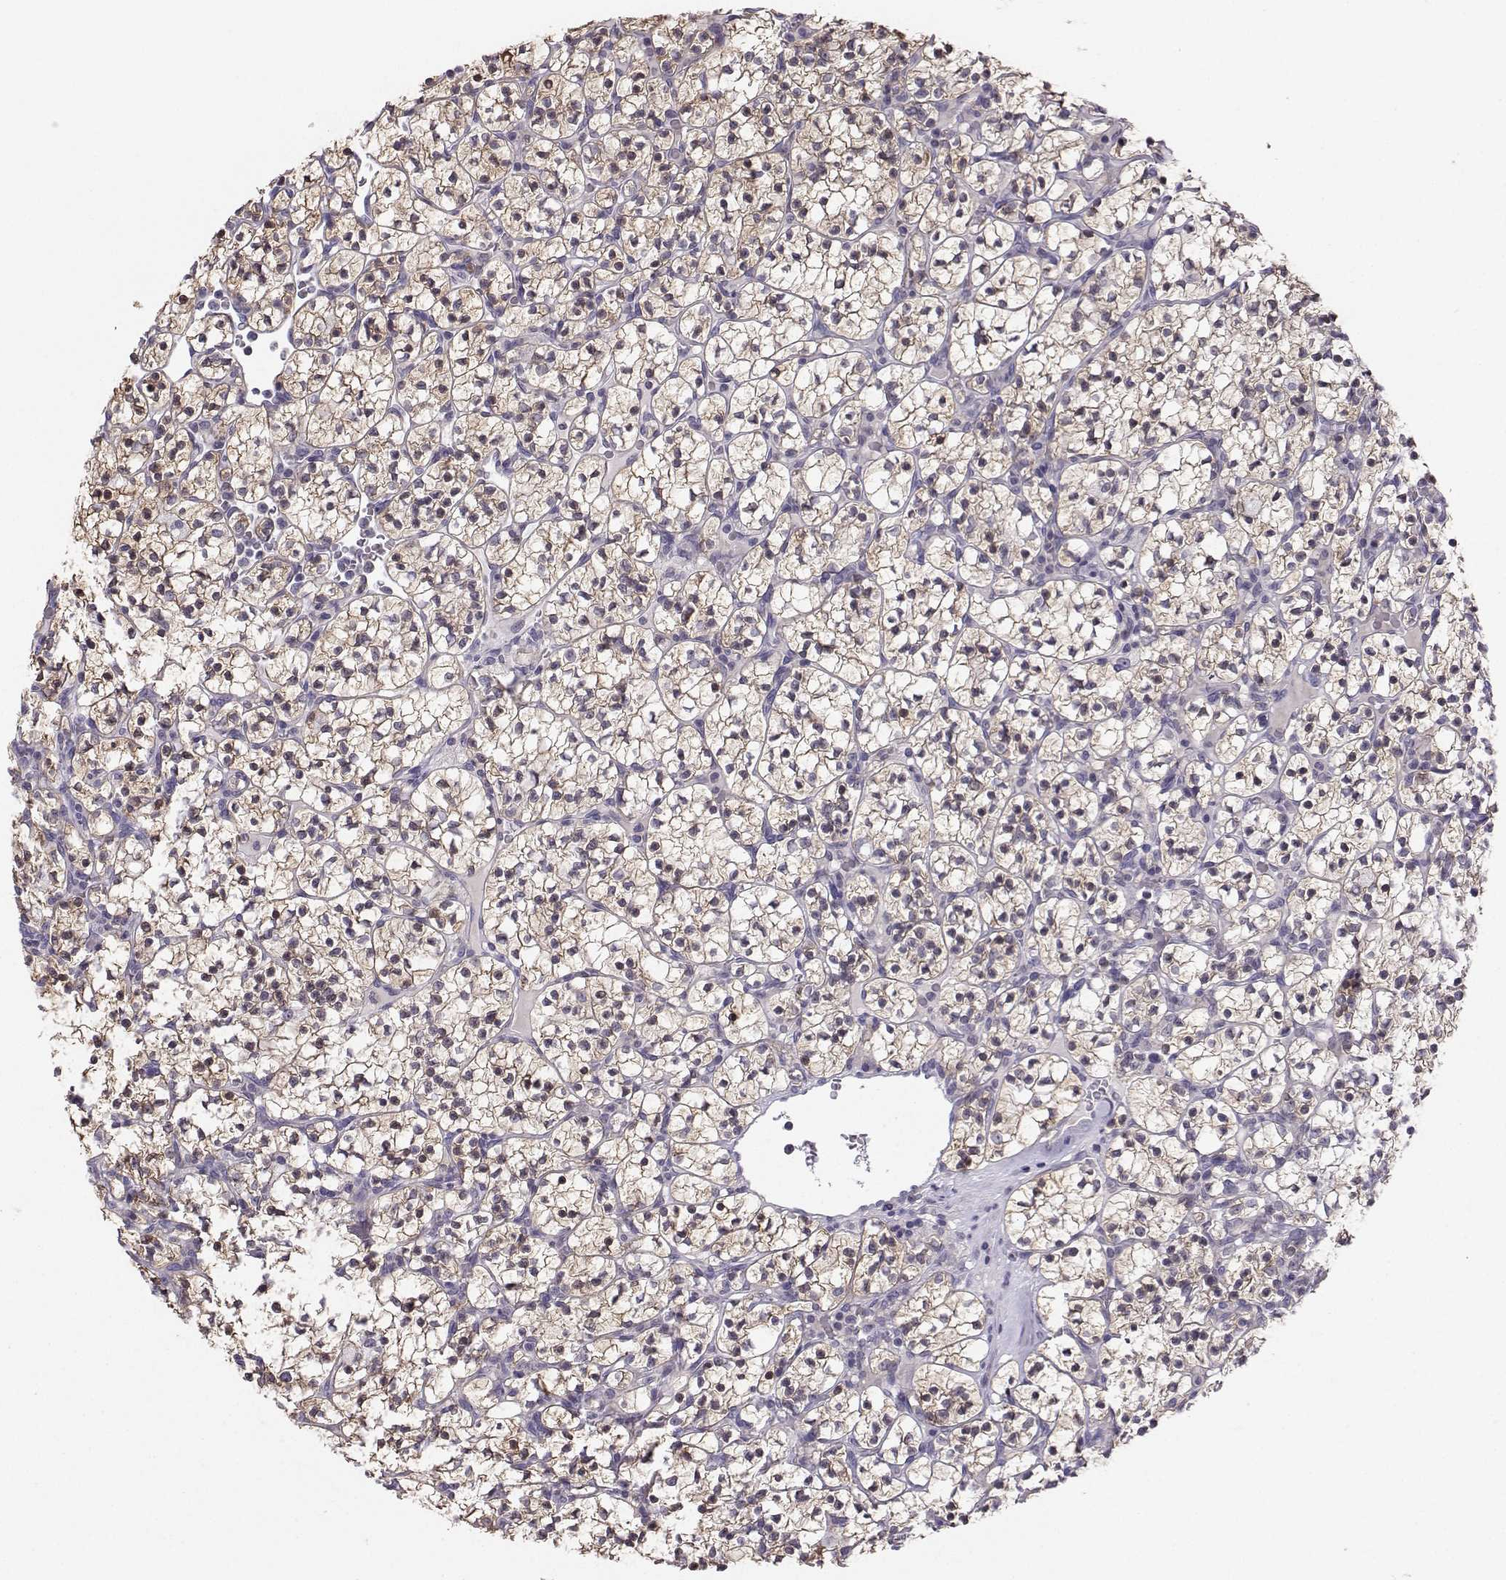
{"staining": {"intensity": "moderate", "quantity": "25%-75%", "location": "cytoplasmic/membranous"}, "tissue": "renal cancer", "cell_type": "Tumor cells", "image_type": "cancer", "snomed": [{"axis": "morphology", "description": "Adenocarcinoma, NOS"}, {"axis": "topography", "description": "Kidney"}], "caption": "Immunohistochemical staining of human adenocarcinoma (renal) demonstrates medium levels of moderate cytoplasmic/membranous protein staining in approximately 25%-75% of tumor cells. (brown staining indicates protein expression, while blue staining denotes nuclei).", "gene": "MROH7", "patient": {"sex": "female", "age": 89}}